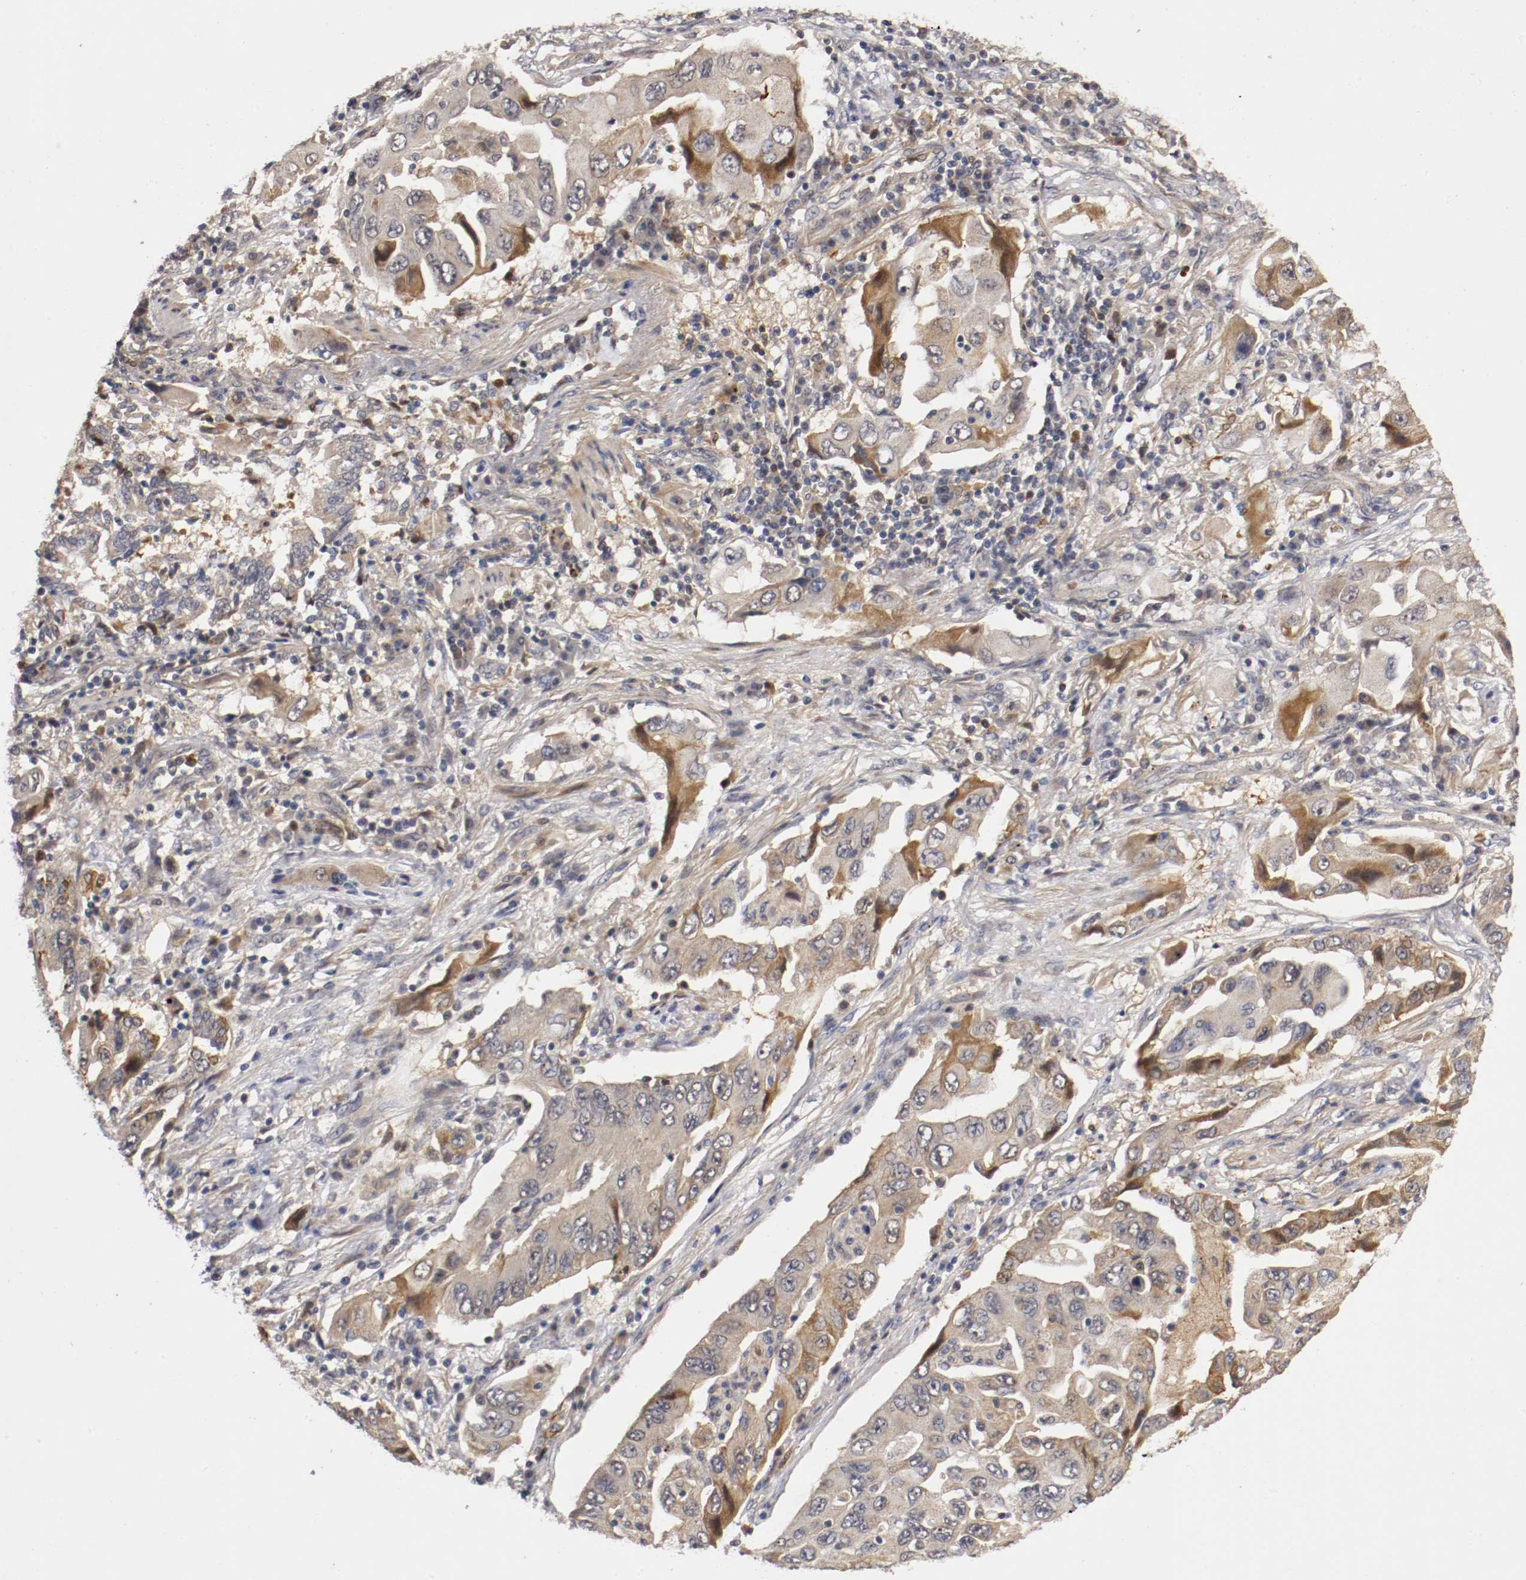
{"staining": {"intensity": "moderate", "quantity": "25%-75%", "location": "cytoplasmic/membranous,nuclear"}, "tissue": "lung cancer", "cell_type": "Tumor cells", "image_type": "cancer", "snomed": [{"axis": "morphology", "description": "Adenocarcinoma, NOS"}, {"axis": "topography", "description": "Lung"}], "caption": "A medium amount of moderate cytoplasmic/membranous and nuclear expression is seen in approximately 25%-75% of tumor cells in adenocarcinoma (lung) tissue.", "gene": "TNFRSF1B", "patient": {"sex": "female", "age": 65}}